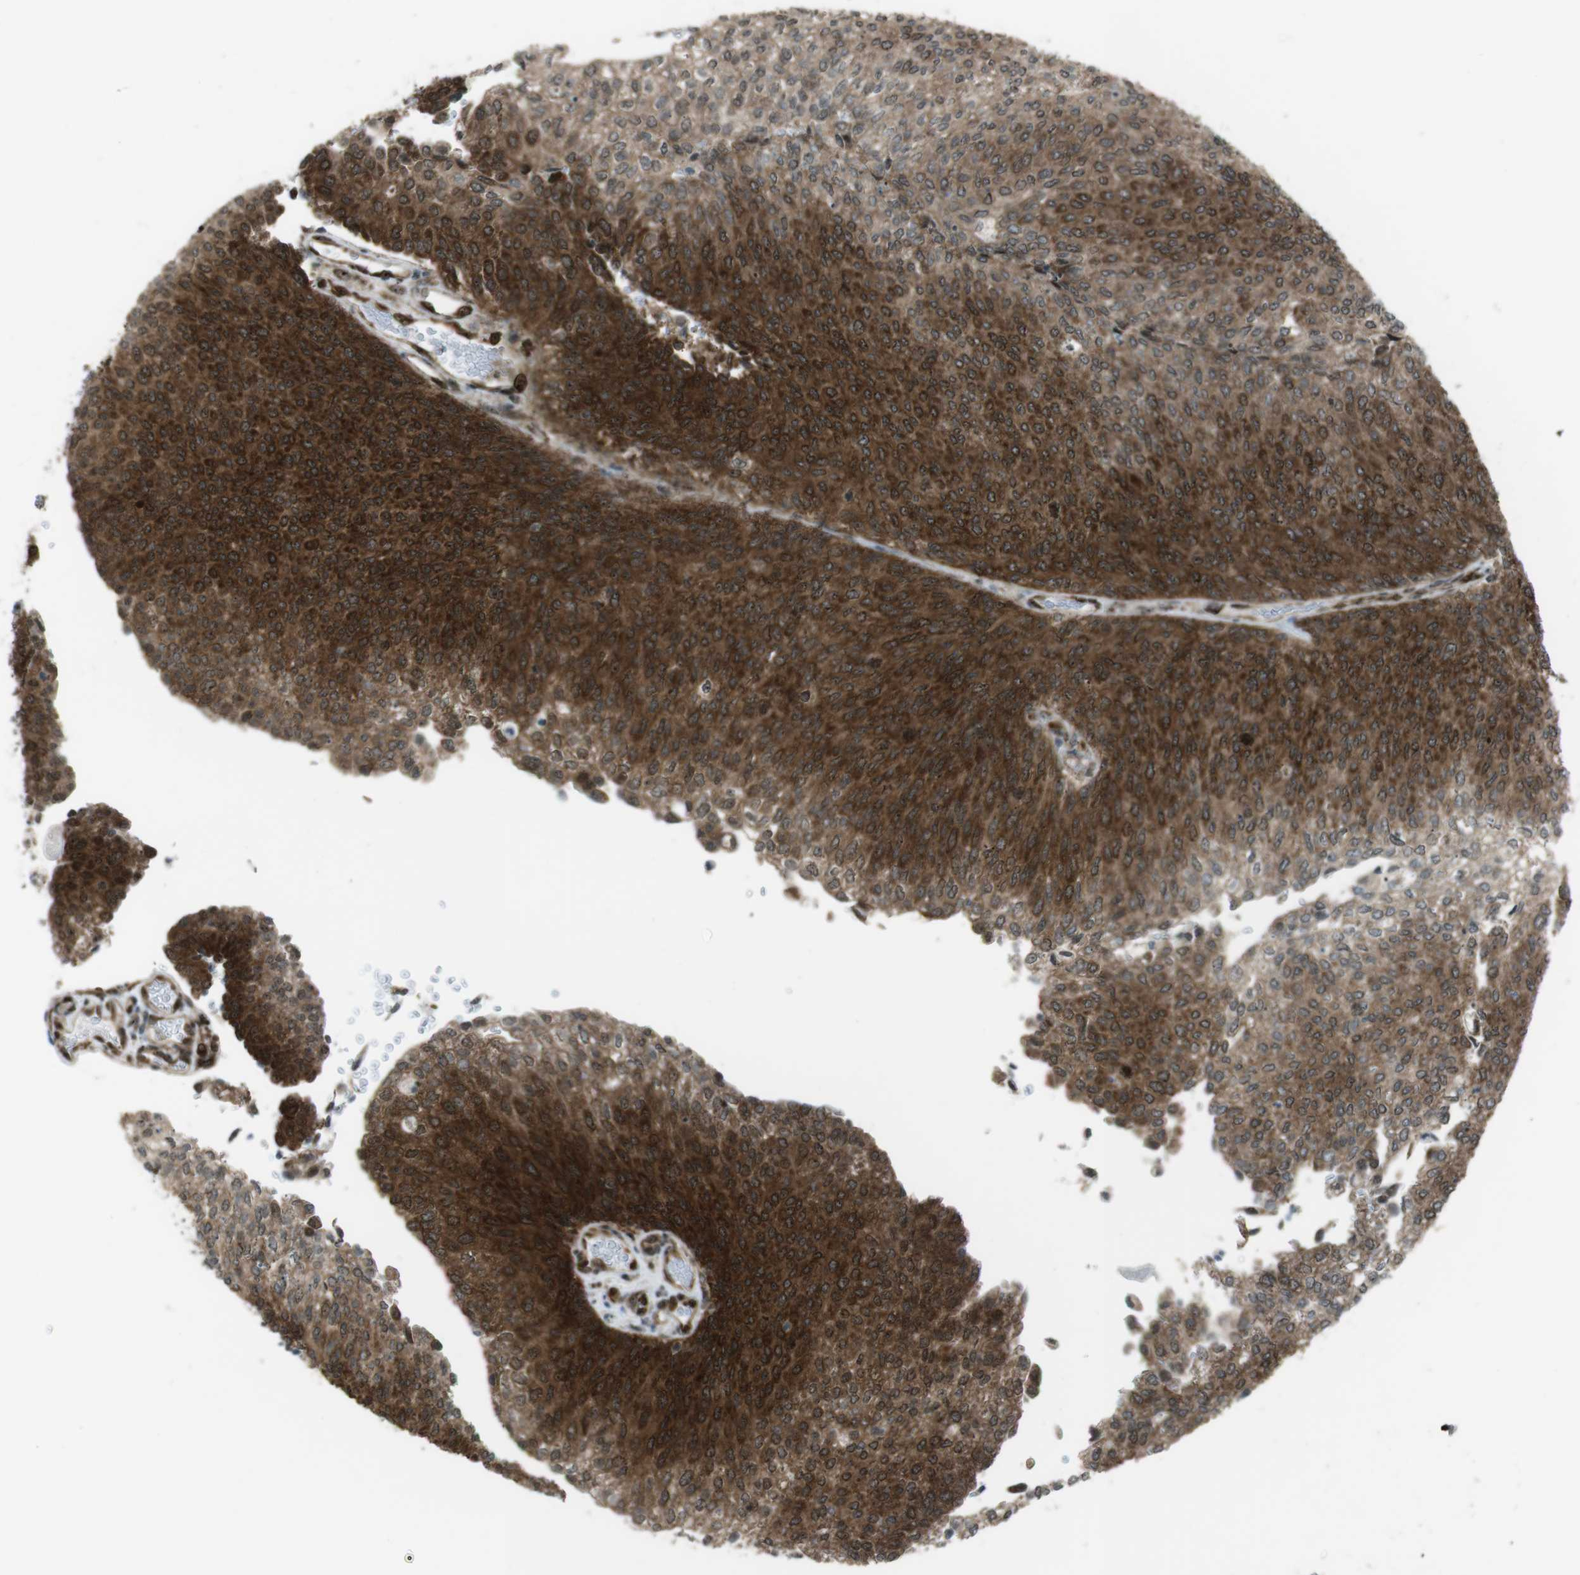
{"staining": {"intensity": "strong", "quantity": ">75%", "location": "cytoplasmic/membranous"}, "tissue": "urothelial cancer", "cell_type": "Tumor cells", "image_type": "cancer", "snomed": [{"axis": "morphology", "description": "Urothelial carcinoma, Low grade"}, {"axis": "topography", "description": "Urinary bladder"}], "caption": "DAB (3,3'-diaminobenzidine) immunohistochemical staining of human urothelial carcinoma (low-grade) demonstrates strong cytoplasmic/membranous protein staining in about >75% of tumor cells. (DAB (3,3'-diaminobenzidine) IHC, brown staining for protein, blue staining for nuclei).", "gene": "CSNK1D", "patient": {"sex": "female", "age": 79}}